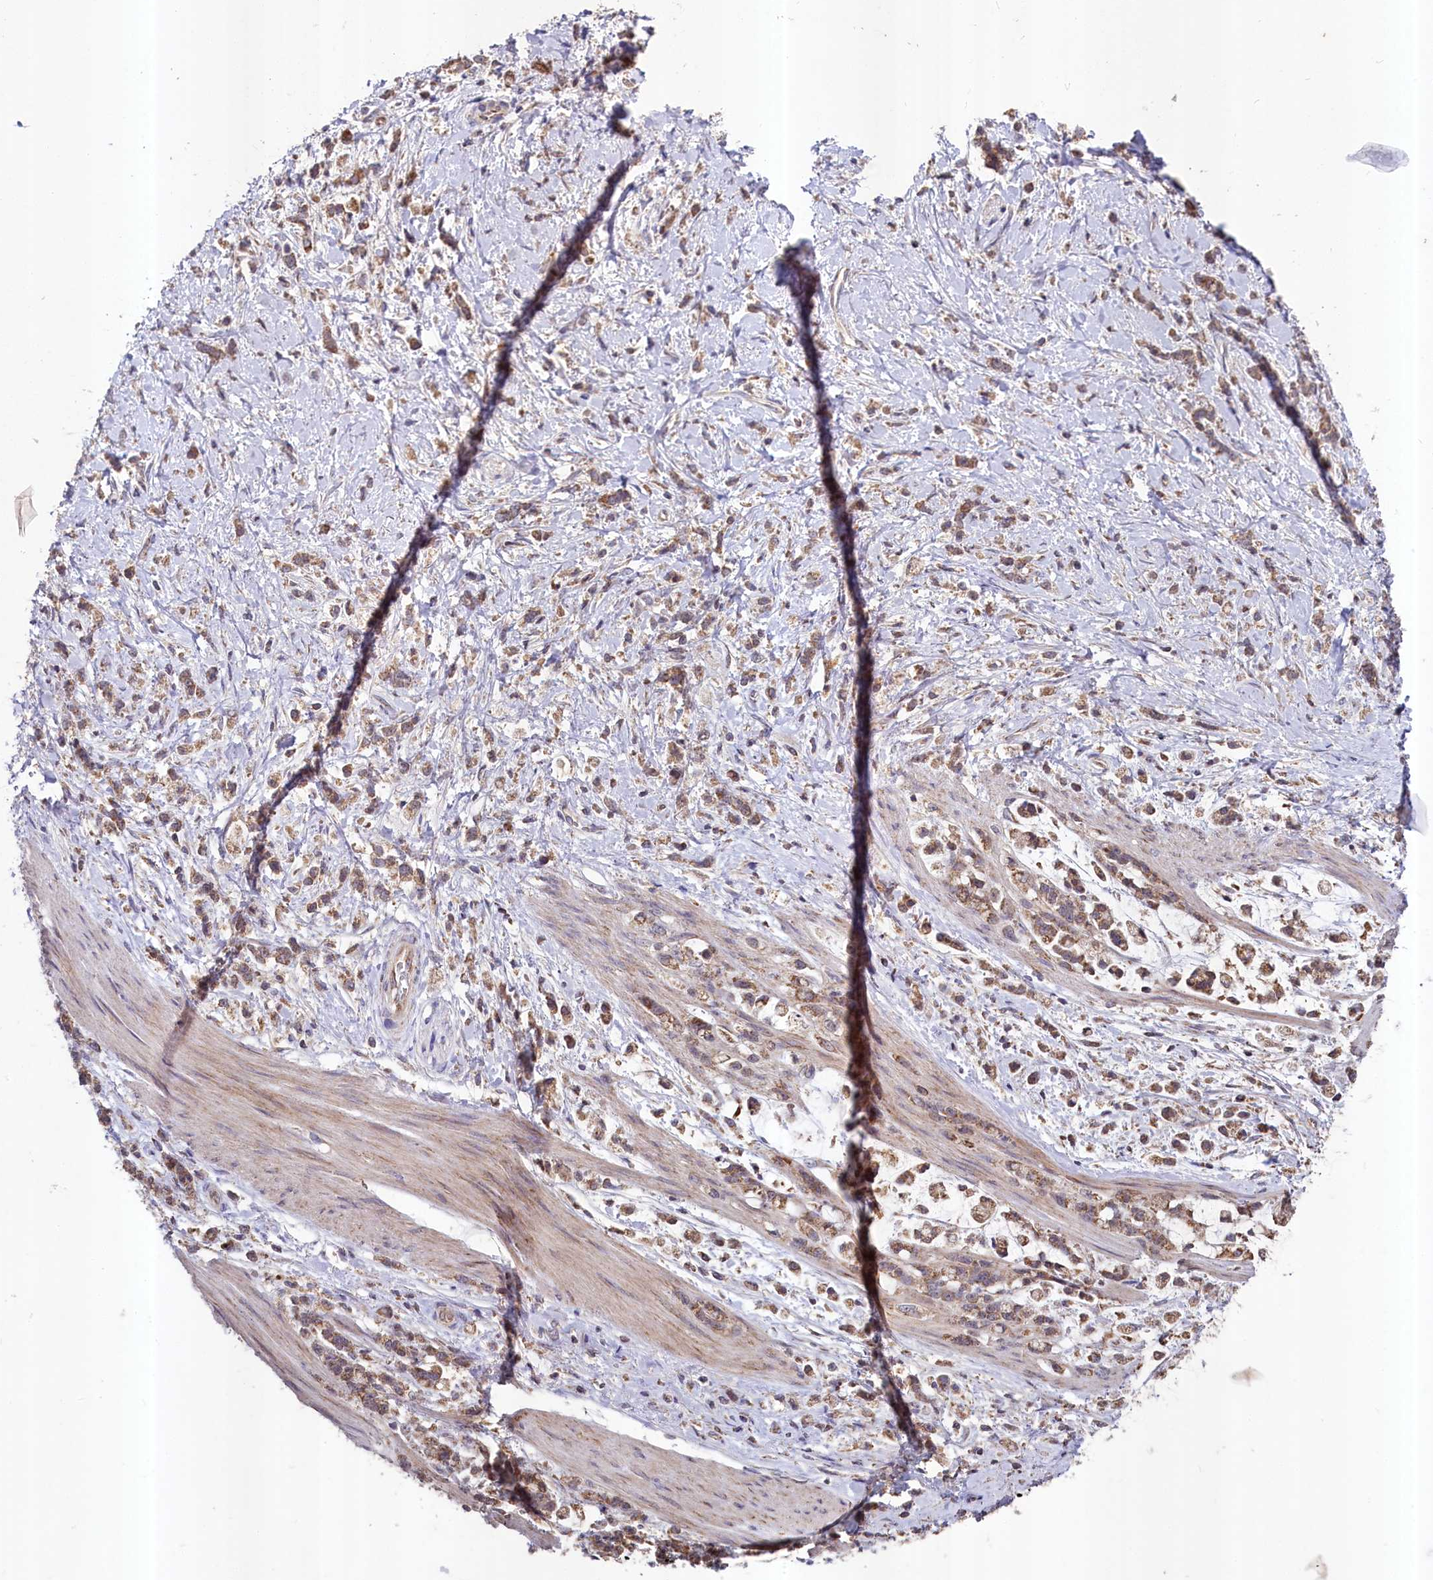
{"staining": {"intensity": "moderate", "quantity": ">75%", "location": "cytoplasmic/membranous"}, "tissue": "stomach cancer", "cell_type": "Tumor cells", "image_type": "cancer", "snomed": [{"axis": "morphology", "description": "Adenocarcinoma, NOS"}, {"axis": "topography", "description": "Stomach"}], "caption": "The histopathology image shows a brown stain indicating the presence of a protein in the cytoplasmic/membranous of tumor cells in stomach adenocarcinoma.", "gene": "METTL4", "patient": {"sex": "female", "age": 60}}